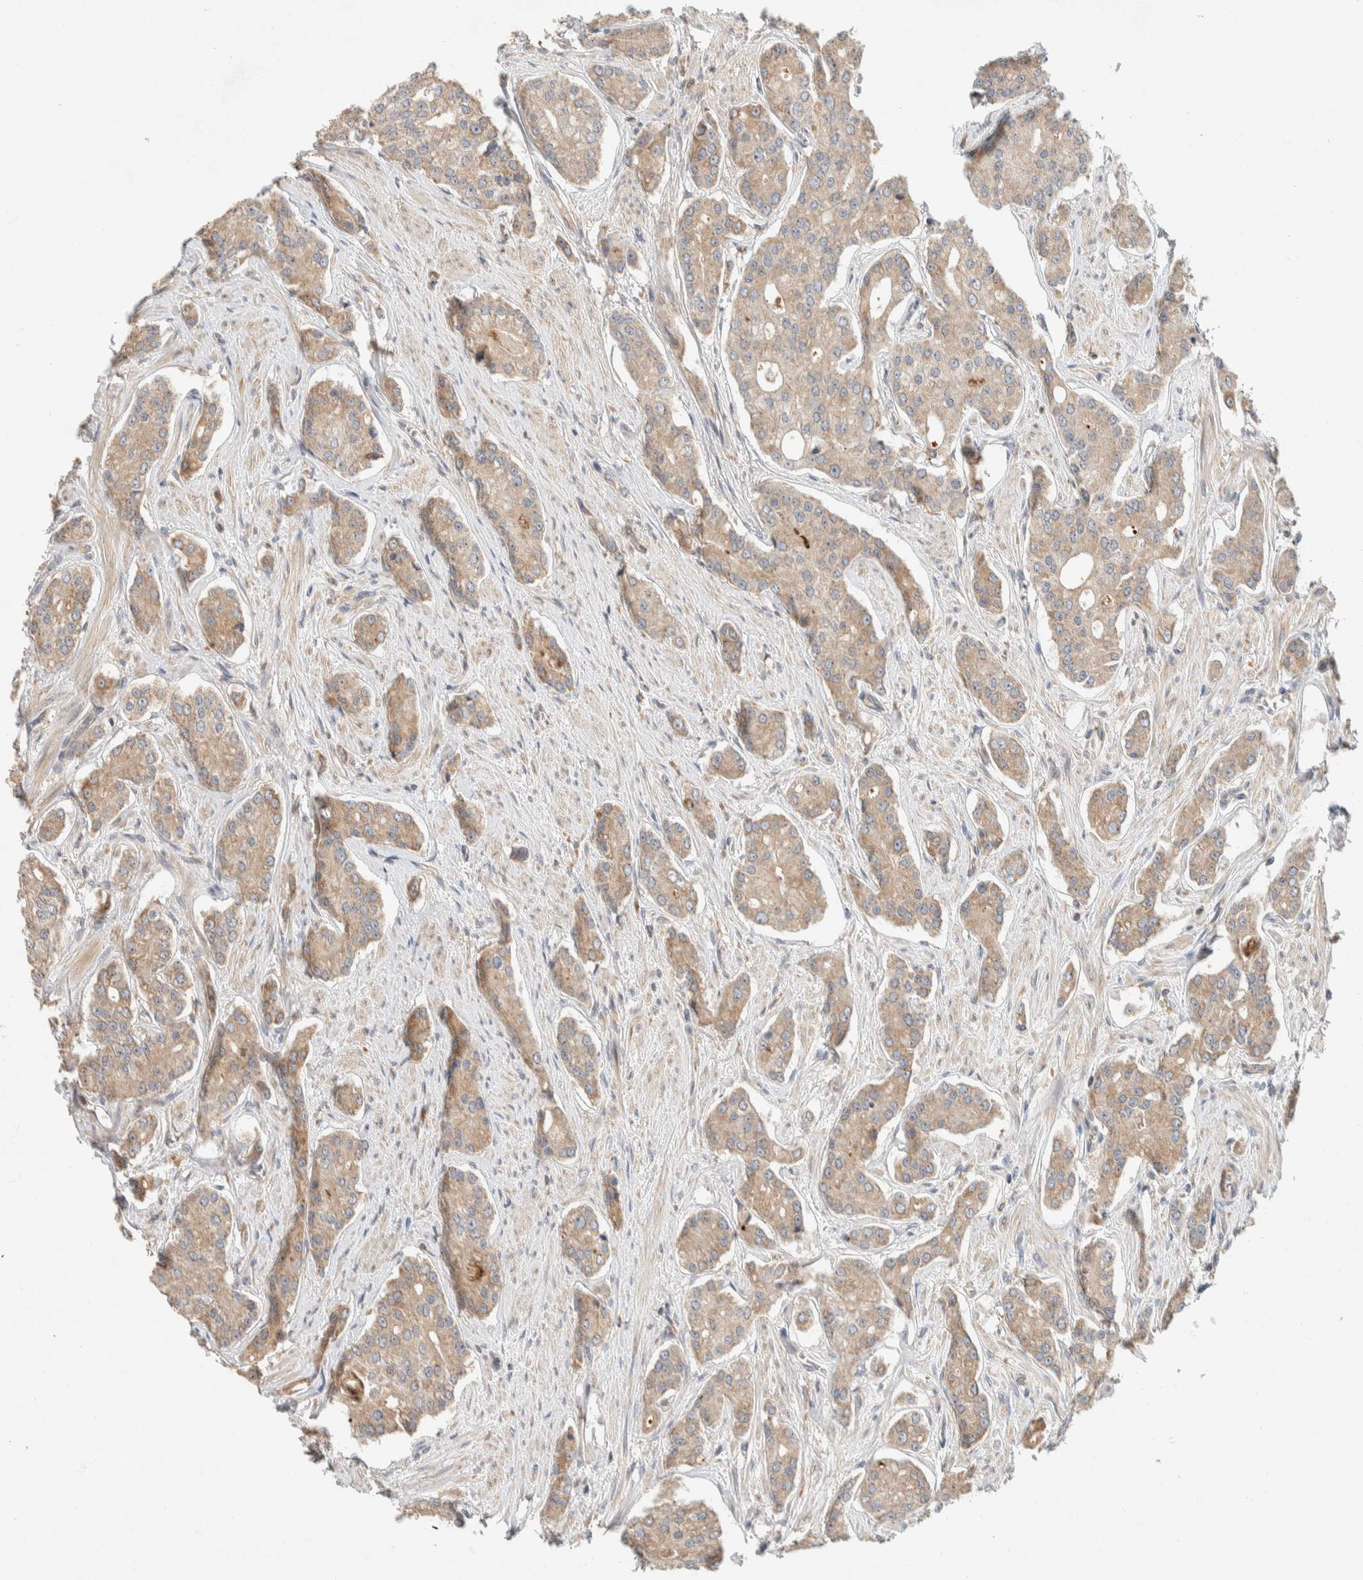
{"staining": {"intensity": "weak", "quantity": ">75%", "location": "cytoplasmic/membranous"}, "tissue": "prostate cancer", "cell_type": "Tumor cells", "image_type": "cancer", "snomed": [{"axis": "morphology", "description": "Adenocarcinoma, High grade"}, {"axis": "topography", "description": "Prostate"}], "caption": "Human prostate cancer stained with a protein marker shows weak staining in tumor cells.", "gene": "KIF9", "patient": {"sex": "male", "age": 71}}